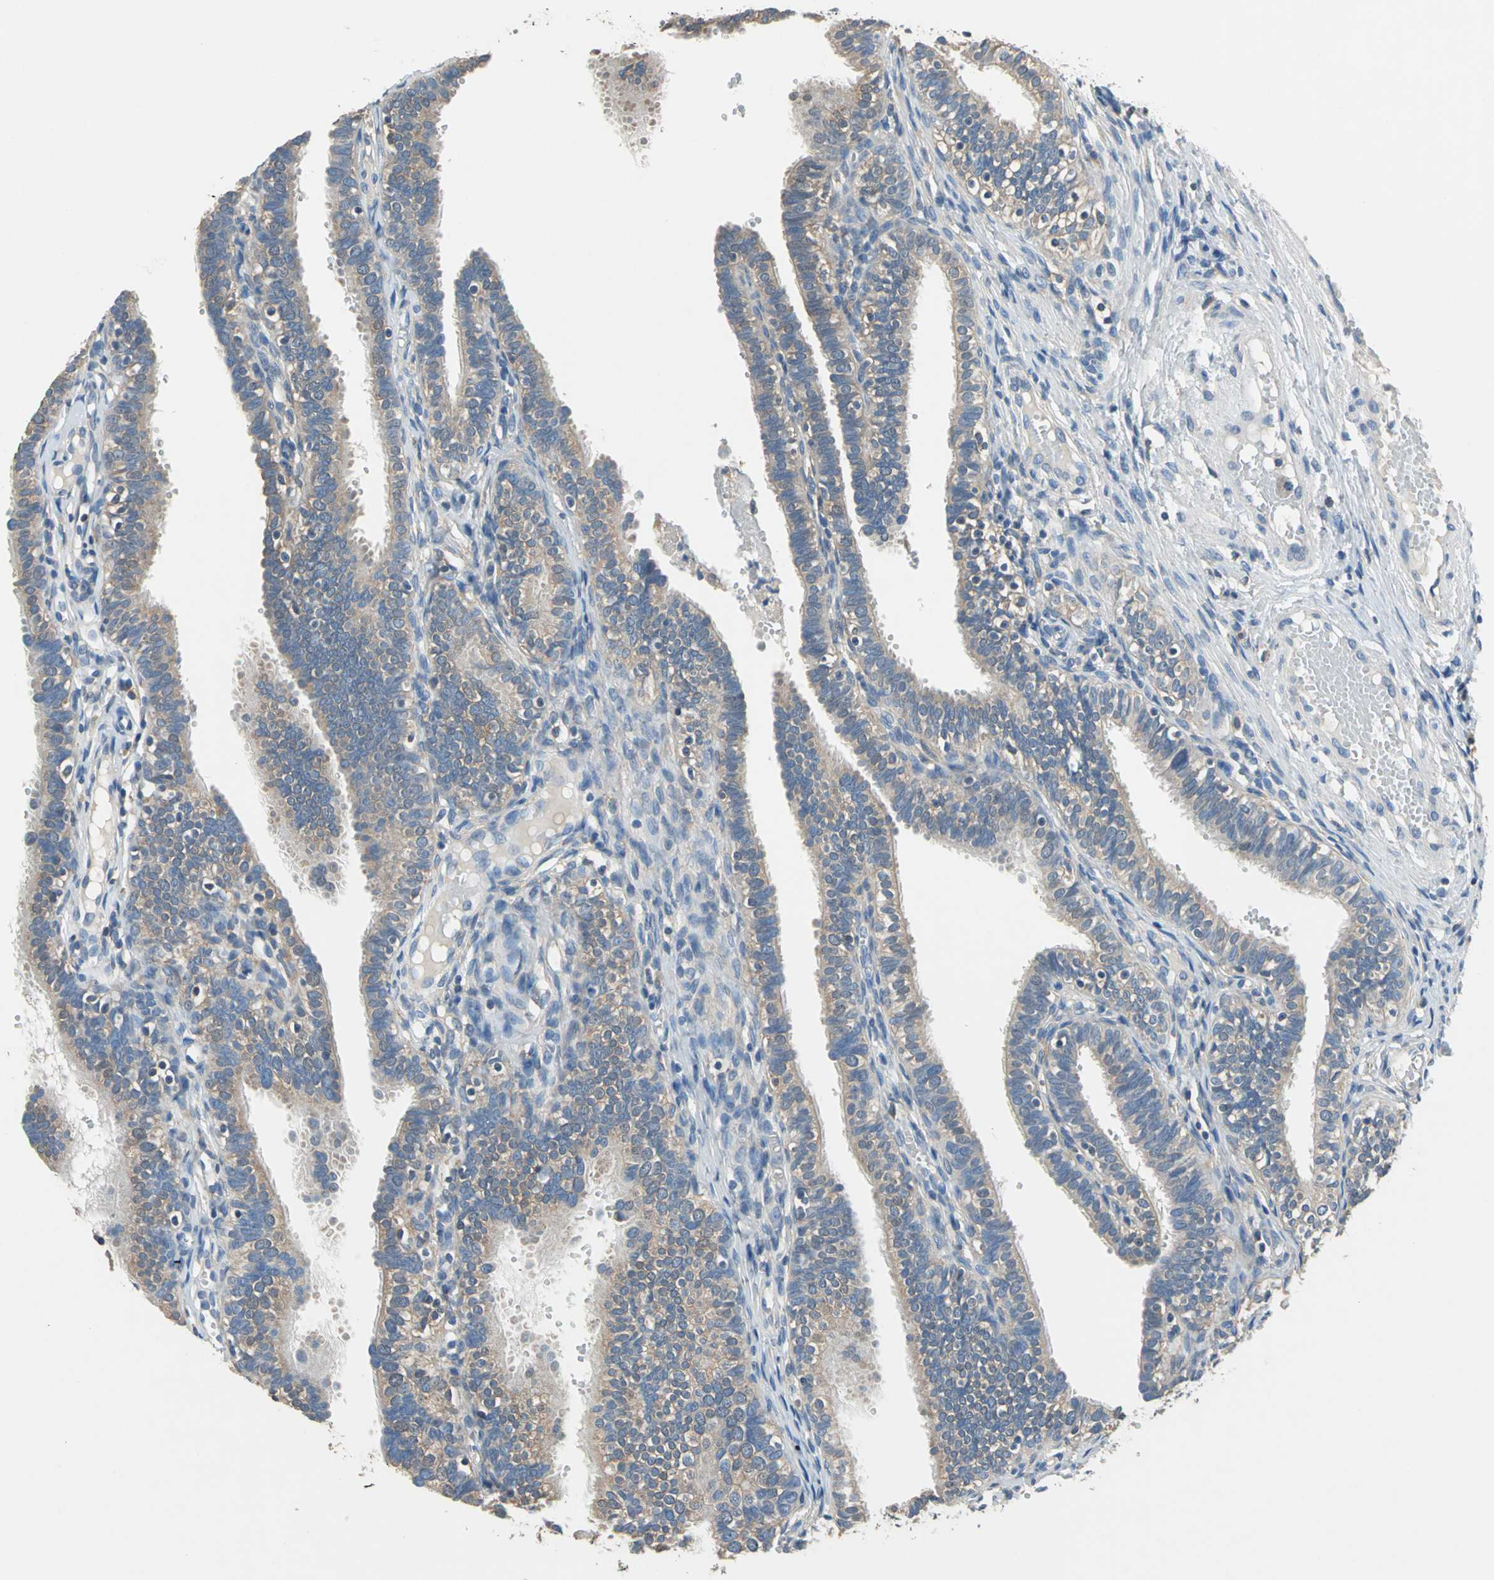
{"staining": {"intensity": "weak", "quantity": ">75%", "location": "cytoplasmic/membranous"}, "tissue": "fallopian tube", "cell_type": "Glandular cells", "image_type": "normal", "snomed": [{"axis": "morphology", "description": "Normal tissue, NOS"}, {"axis": "topography", "description": "Fallopian tube"}, {"axis": "topography", "description": "Placenta"}], "caption": "High-magnification brightfield microscopy of normal fallopian tube stained with DAB (brown) and counterstained with hematoxylin (blue). glandular cells exhibit weak cytoplasmic/membranous positivity is present in approximately>75% of cells. The protein of interest is shown in brown color, while the nuclei are stained blue.", "gene": "PRKCA", "patient": {"sex": "female", "age": 34}}